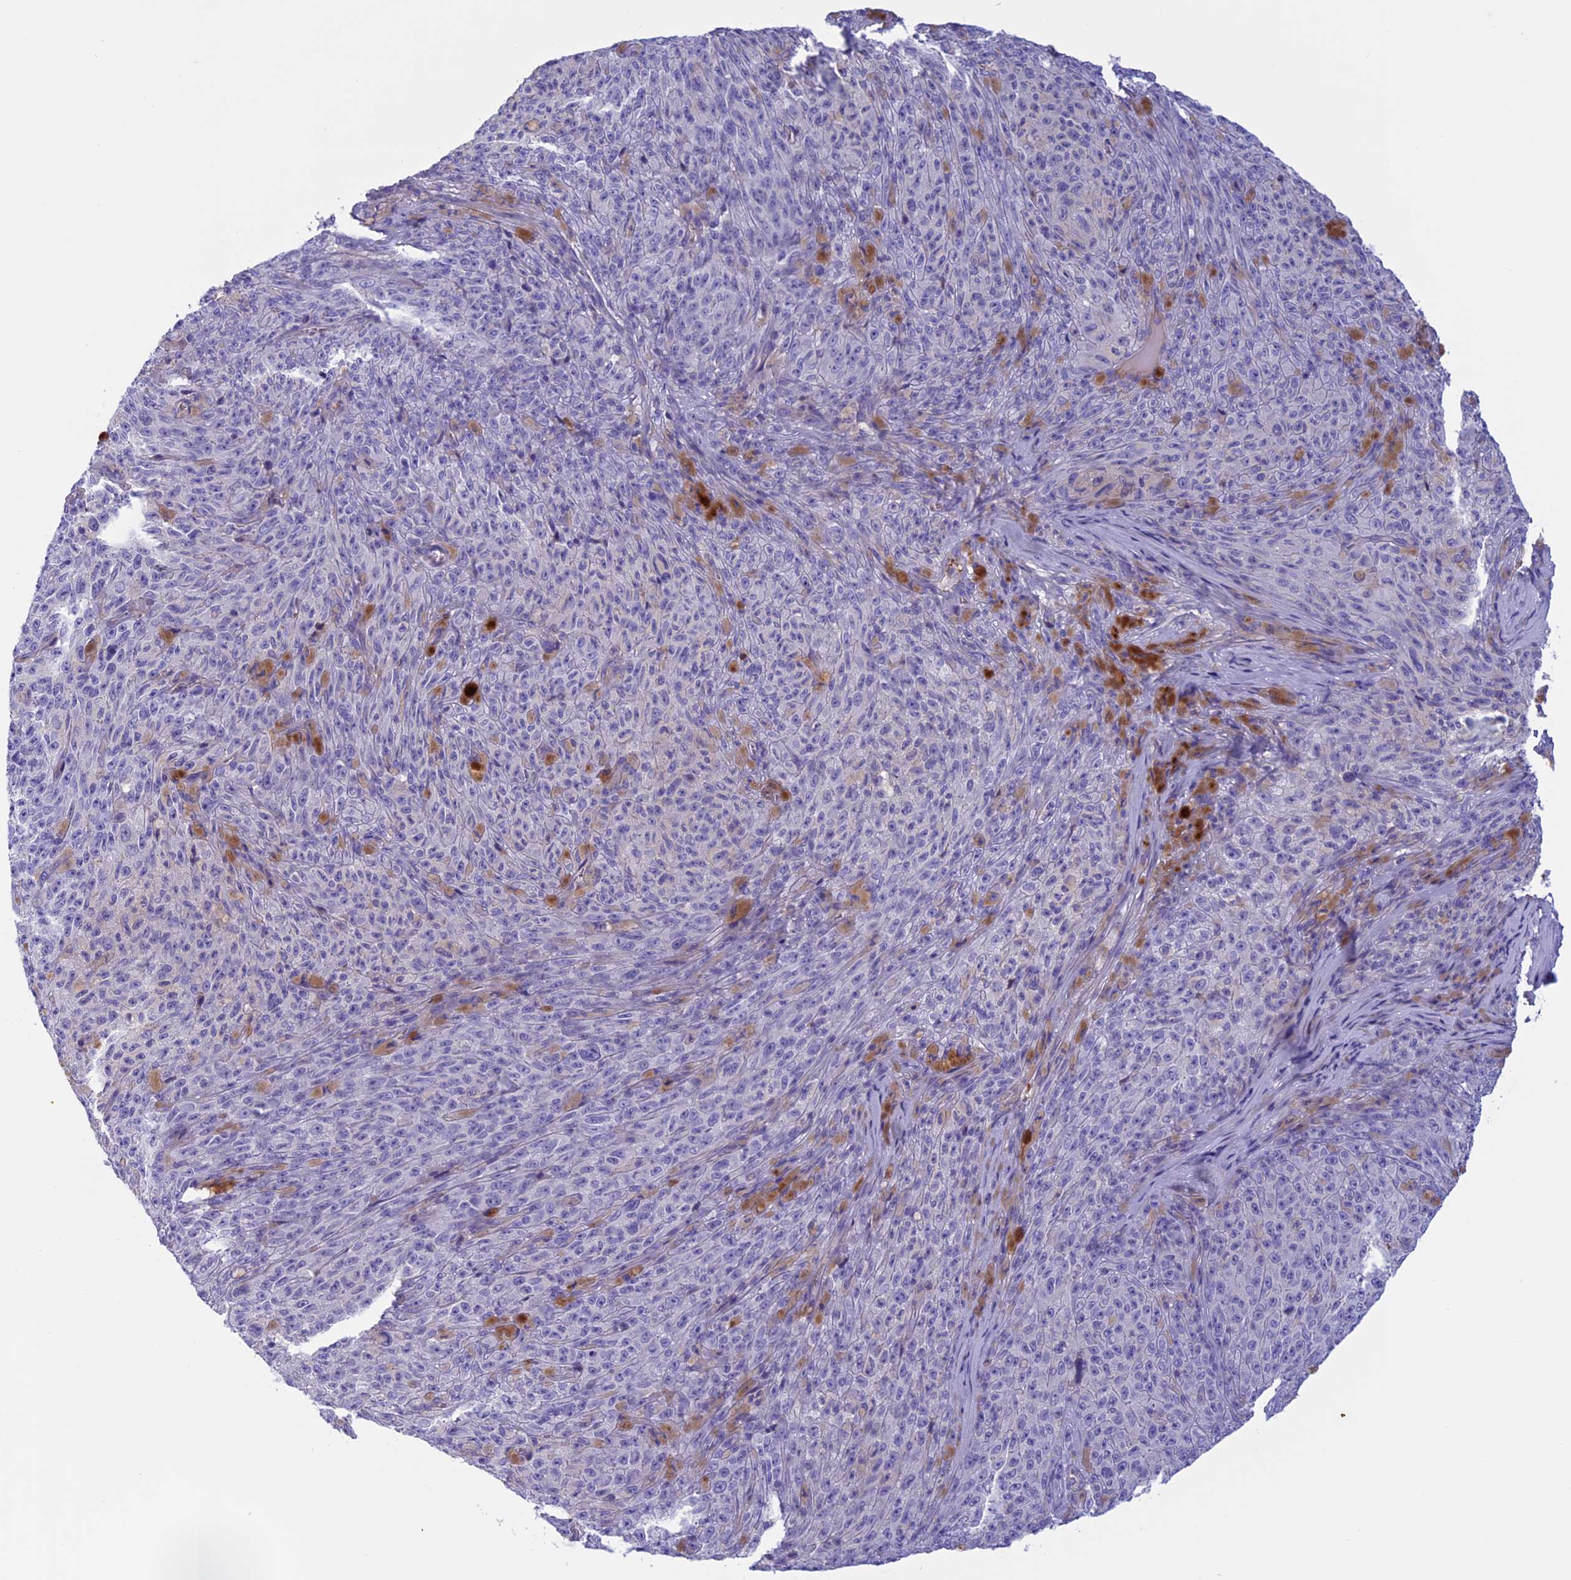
{"staining": {"intensity": "negative", "quantity": "none", "location": "none"}, "tissue": "melanoma", "cell_type": "Tumor cells", "image_type": "cancer", "snomed": [{"axis": "morphology", "description": "Malignant melanoma, NOS"}, {"axis": "topography", "description": "Skin"}], "caption": "Human melanoma stained for a protein using immunohistochemistry (IHC) shows no expression in tumor cells.", "gene": "ANGPTL2", "patient": {"sex": "female", "age": 82}}